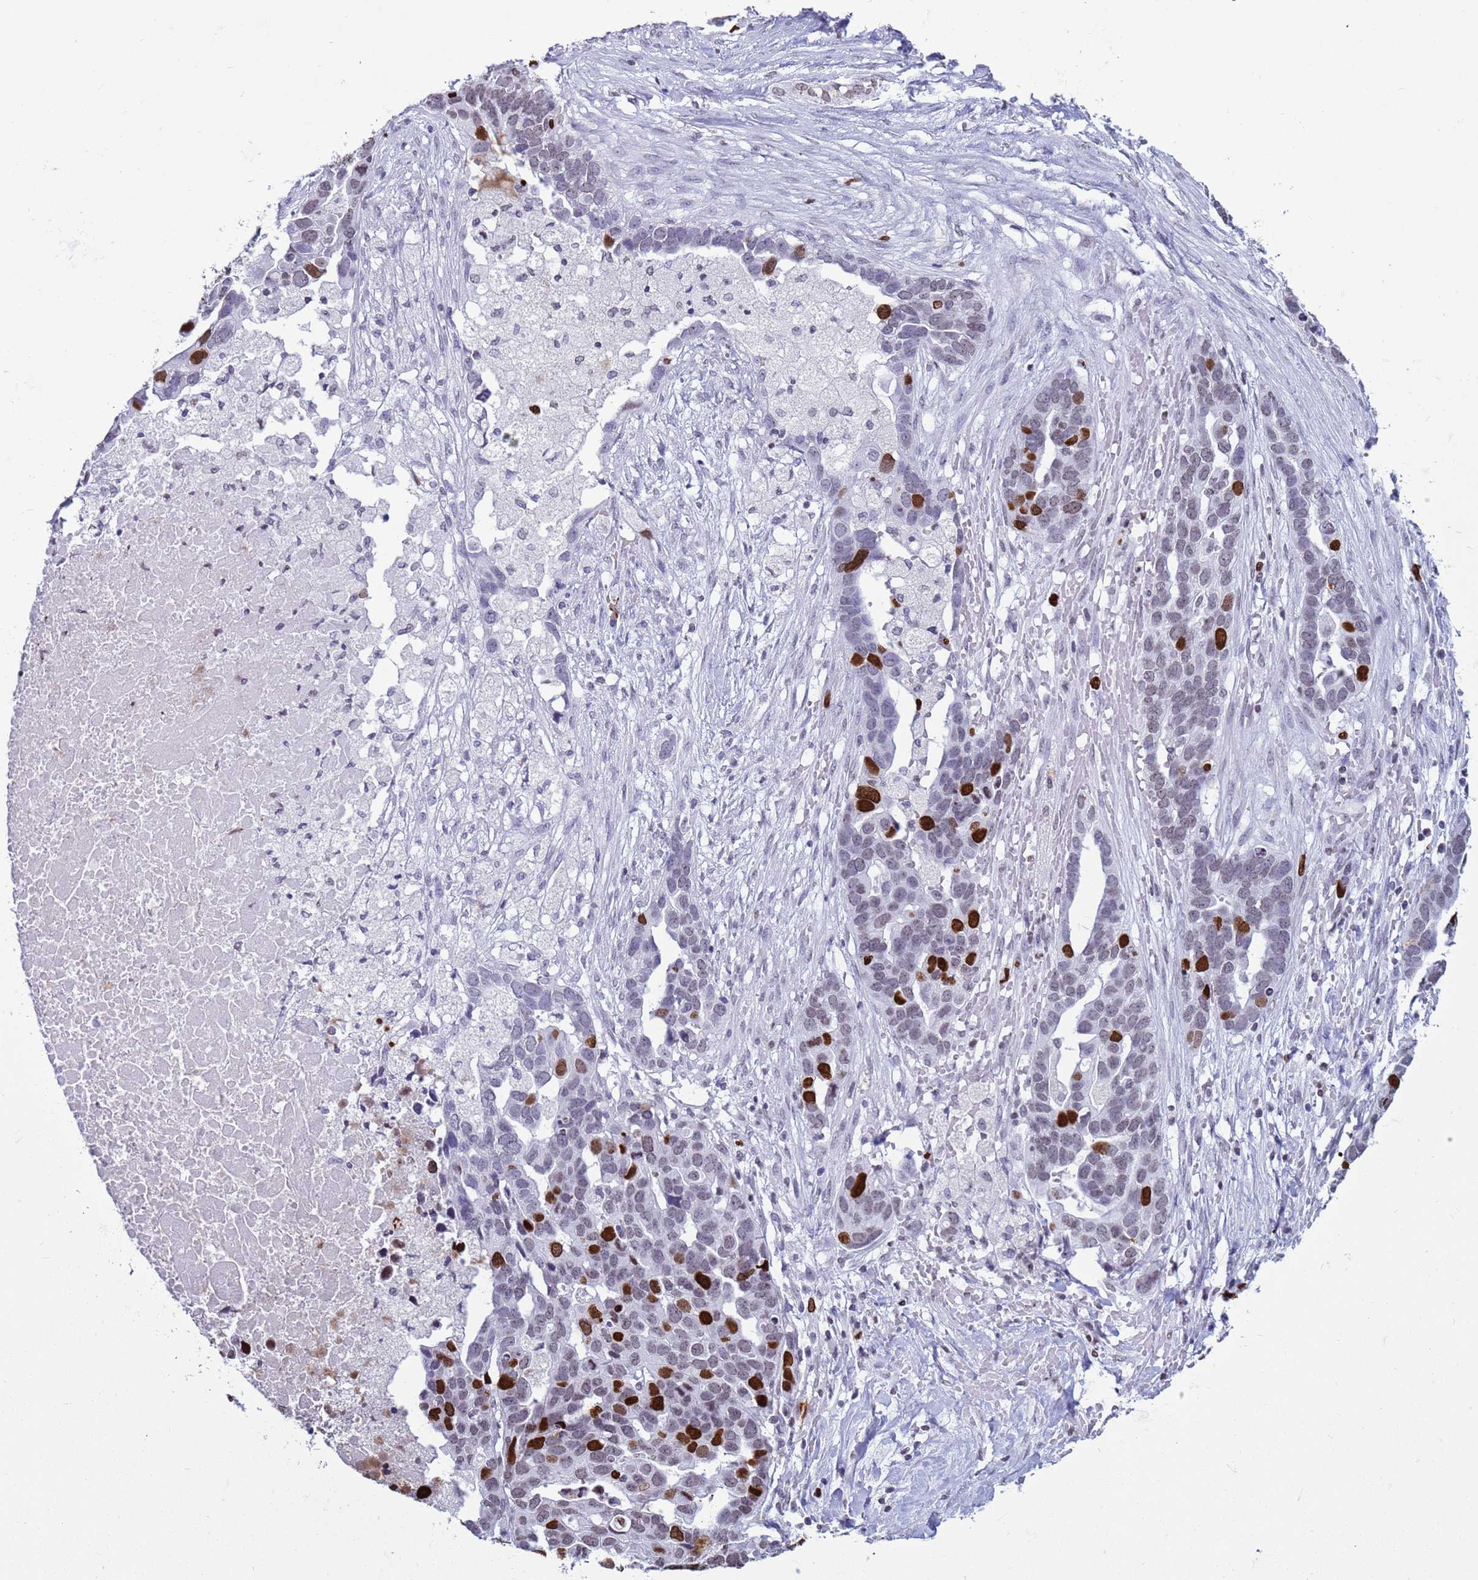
{"staining": {"intensity": "strong", "quantity": "<25%", "location": "nuclear"}, "tissue": "ovarian cancer", "cell_type": "Tumor cells", "image_type": "cancer", "snomed": [{"axis": "morphology", "description": "Cystadenocarcinoma, serous, NOS"}, {"axis": "topography", "description": "Ovary"}], "caption": "High-power microscopy captured an IHC micrograph of ovarian cancer (serous cystadenocarcinoma), revealing strong nuclear staining in approximately <25% of tumor cells.", "gene": "H4C8", "patient": {"sex": "female", "age": 54}}